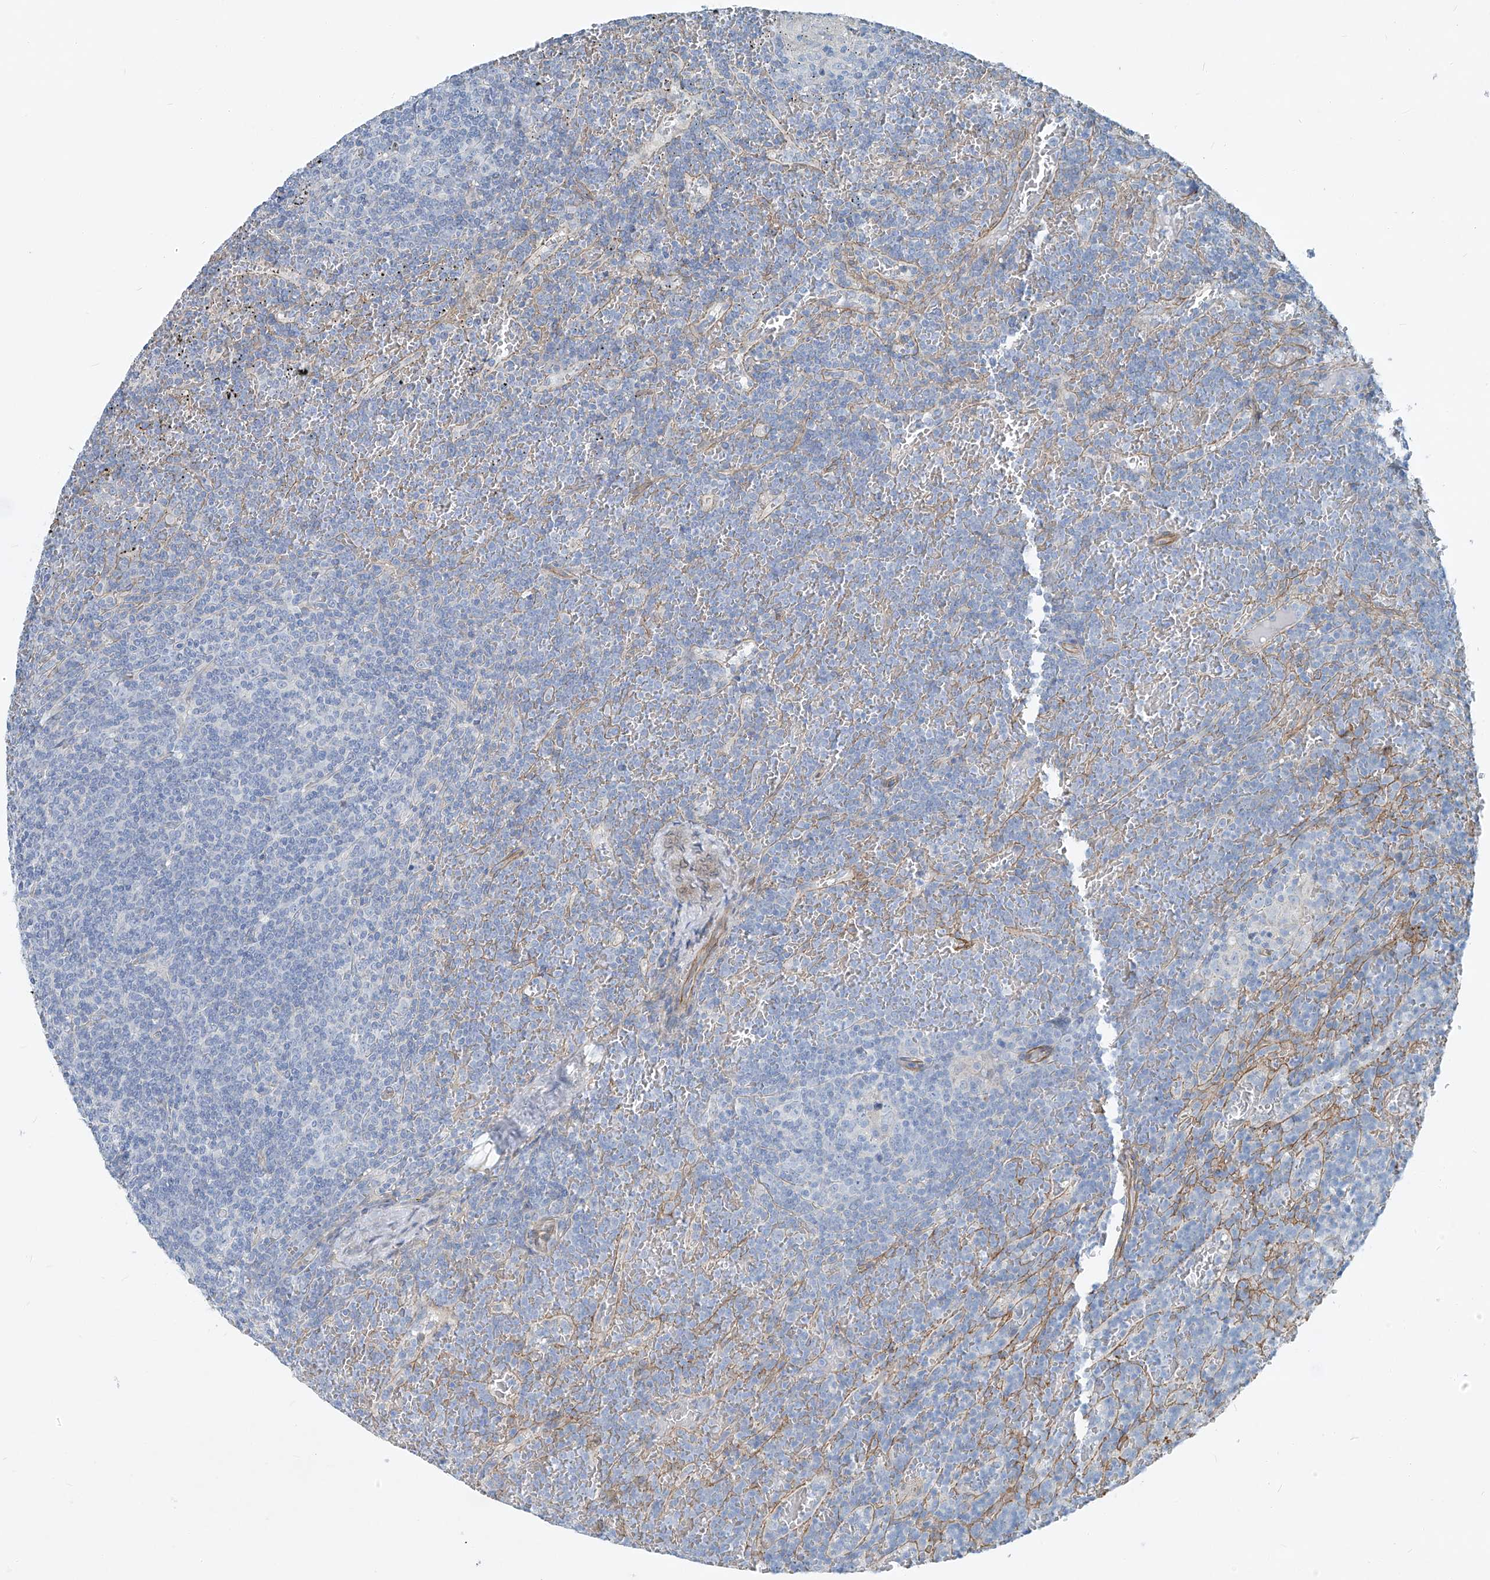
{"staining": {"intensity": "negative", "quantity": "none", "location": "none"}, "tissue": "lymphoma", "cell_type": "Tumor cells", "image_type": "cancer", "snomed": [{"axis": "morphology", "description": "Malignant lymphoma, non-Hodgkin's type, Low grade"}, {"axis": "topography", "description": "Spleen"}], "caption": "This is a histopathology image of immunohistochemistry (IHC) staining of lymphoma, which shows no staining in tumor cells.", "gene": "TNS2", "patient": {"sex": "female", "age": 19}}